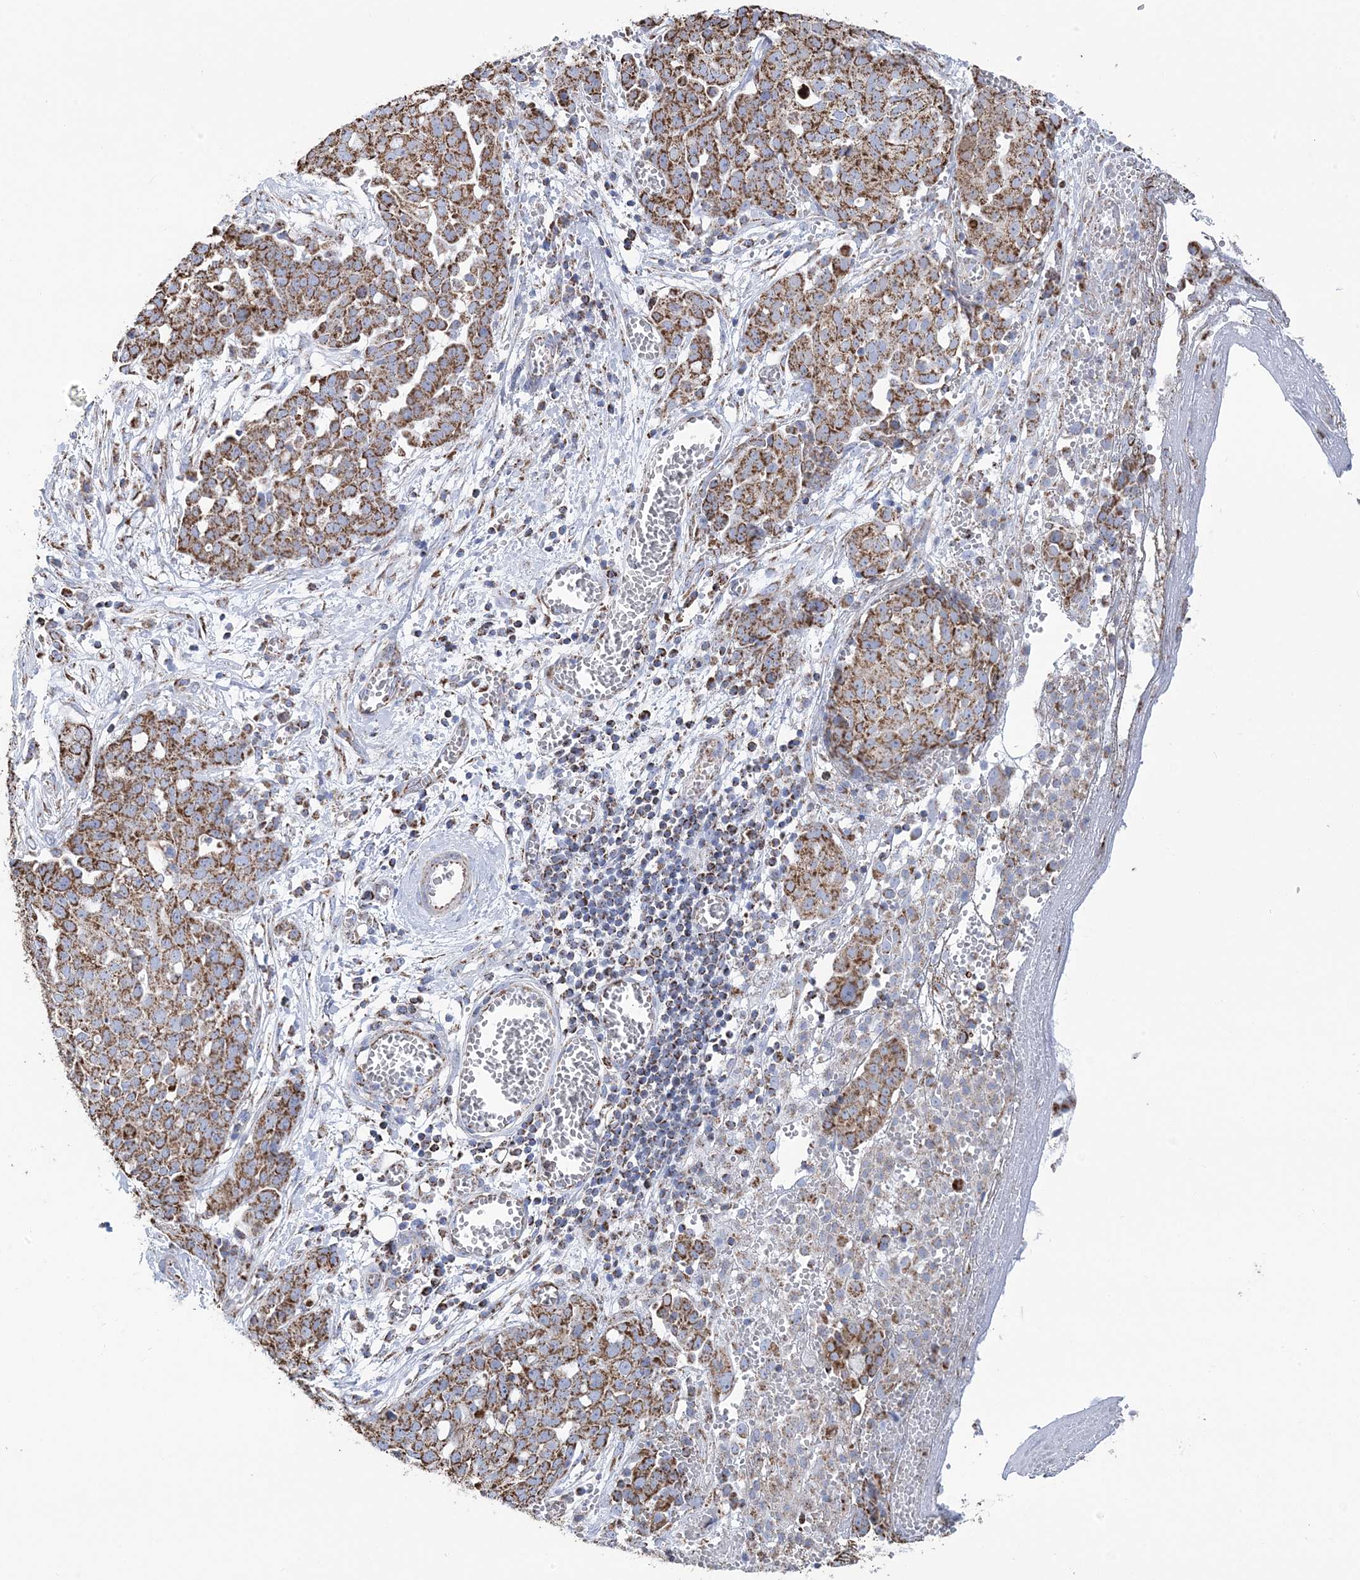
{"staining": {"intensity": "moderate", "quantity": ">75%", "location": "cytoplasmic/membranous"}, "tissue": "ovarian cancer", "cell_type": "Tumor cells", "image_type": "cancer", "snomed": [{"axis": "morphology", "description": "Cystadenocarcinoma, serous, NOS"}, {"axis": "topography", "description": "Soft tissue"}, {"axis": "topography", "description": "Ovary"}], "caption": "Immunohistochemistry (IHC) micrograph of neoplastic tissue: human ovarian cancer (serous cystadenocarcinoma) stained using immunohistochemistry displays medium levels of moderate protein expression localized specifically in the cytoplasmic/membranous of tumor cells, appearing as a cytoplasmic/membranous brown color.", "gene": "GTPBP8", "patient": {"sex": "female", "age": 57}}